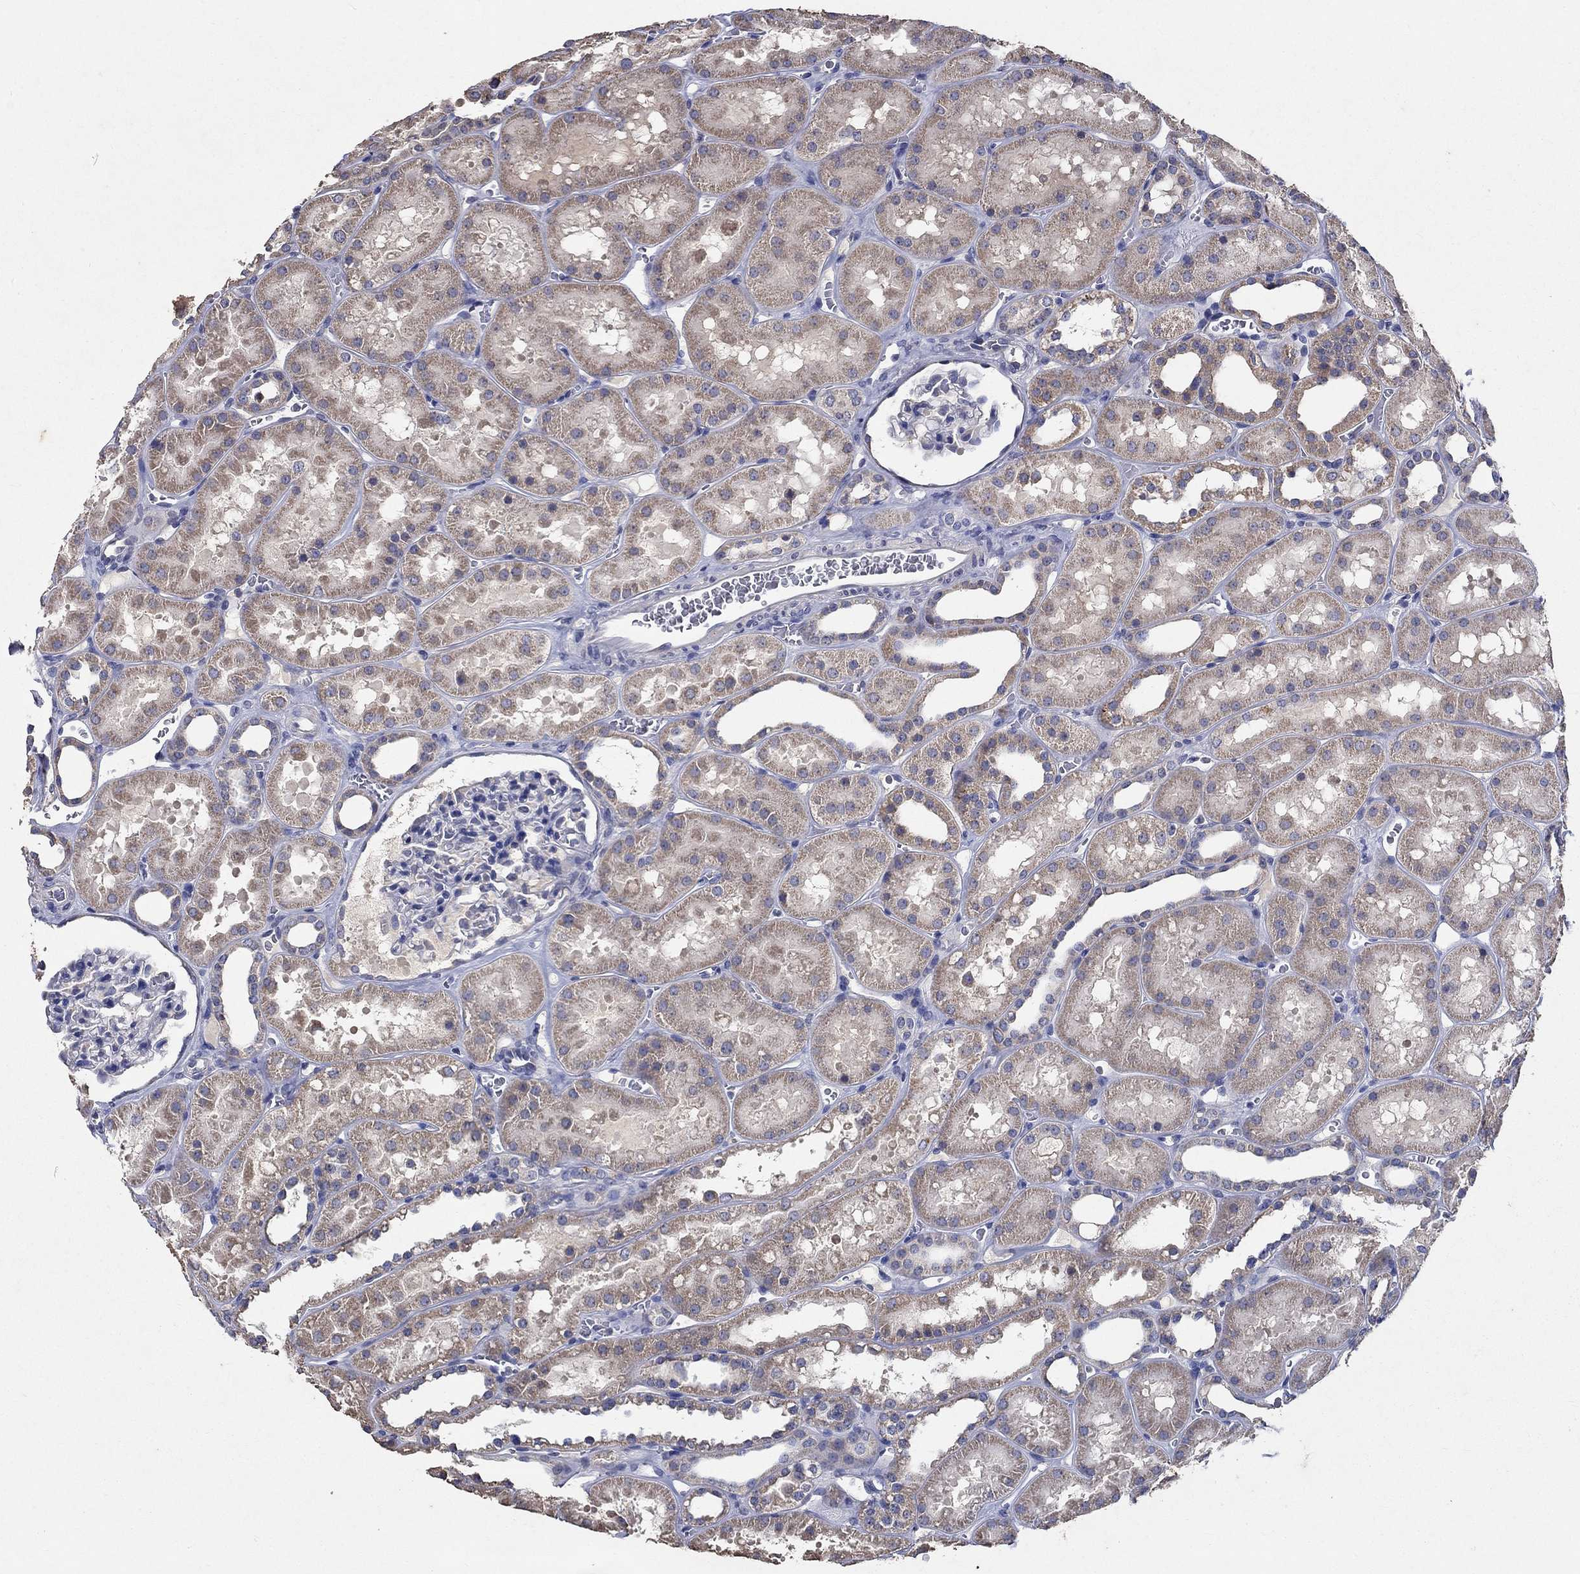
{"staining": {"intensity": "negative", "quantity": "none", "location": "none"}, "tissue": "kidney", "cell_type": "Cells in glomeruli", "image_type": "normal", "snomed": [{"axis": "morphology", "description": "Normal tissue, NOS"}, {"axis": "topography", "description": "Kidney"}], "caption": "The image displays no significant staining in cells in glomeruli of kidney. (DAB IHC, high magnification).", "gene": "PROZ", "patient": {"sex": "female", "age": 41}}